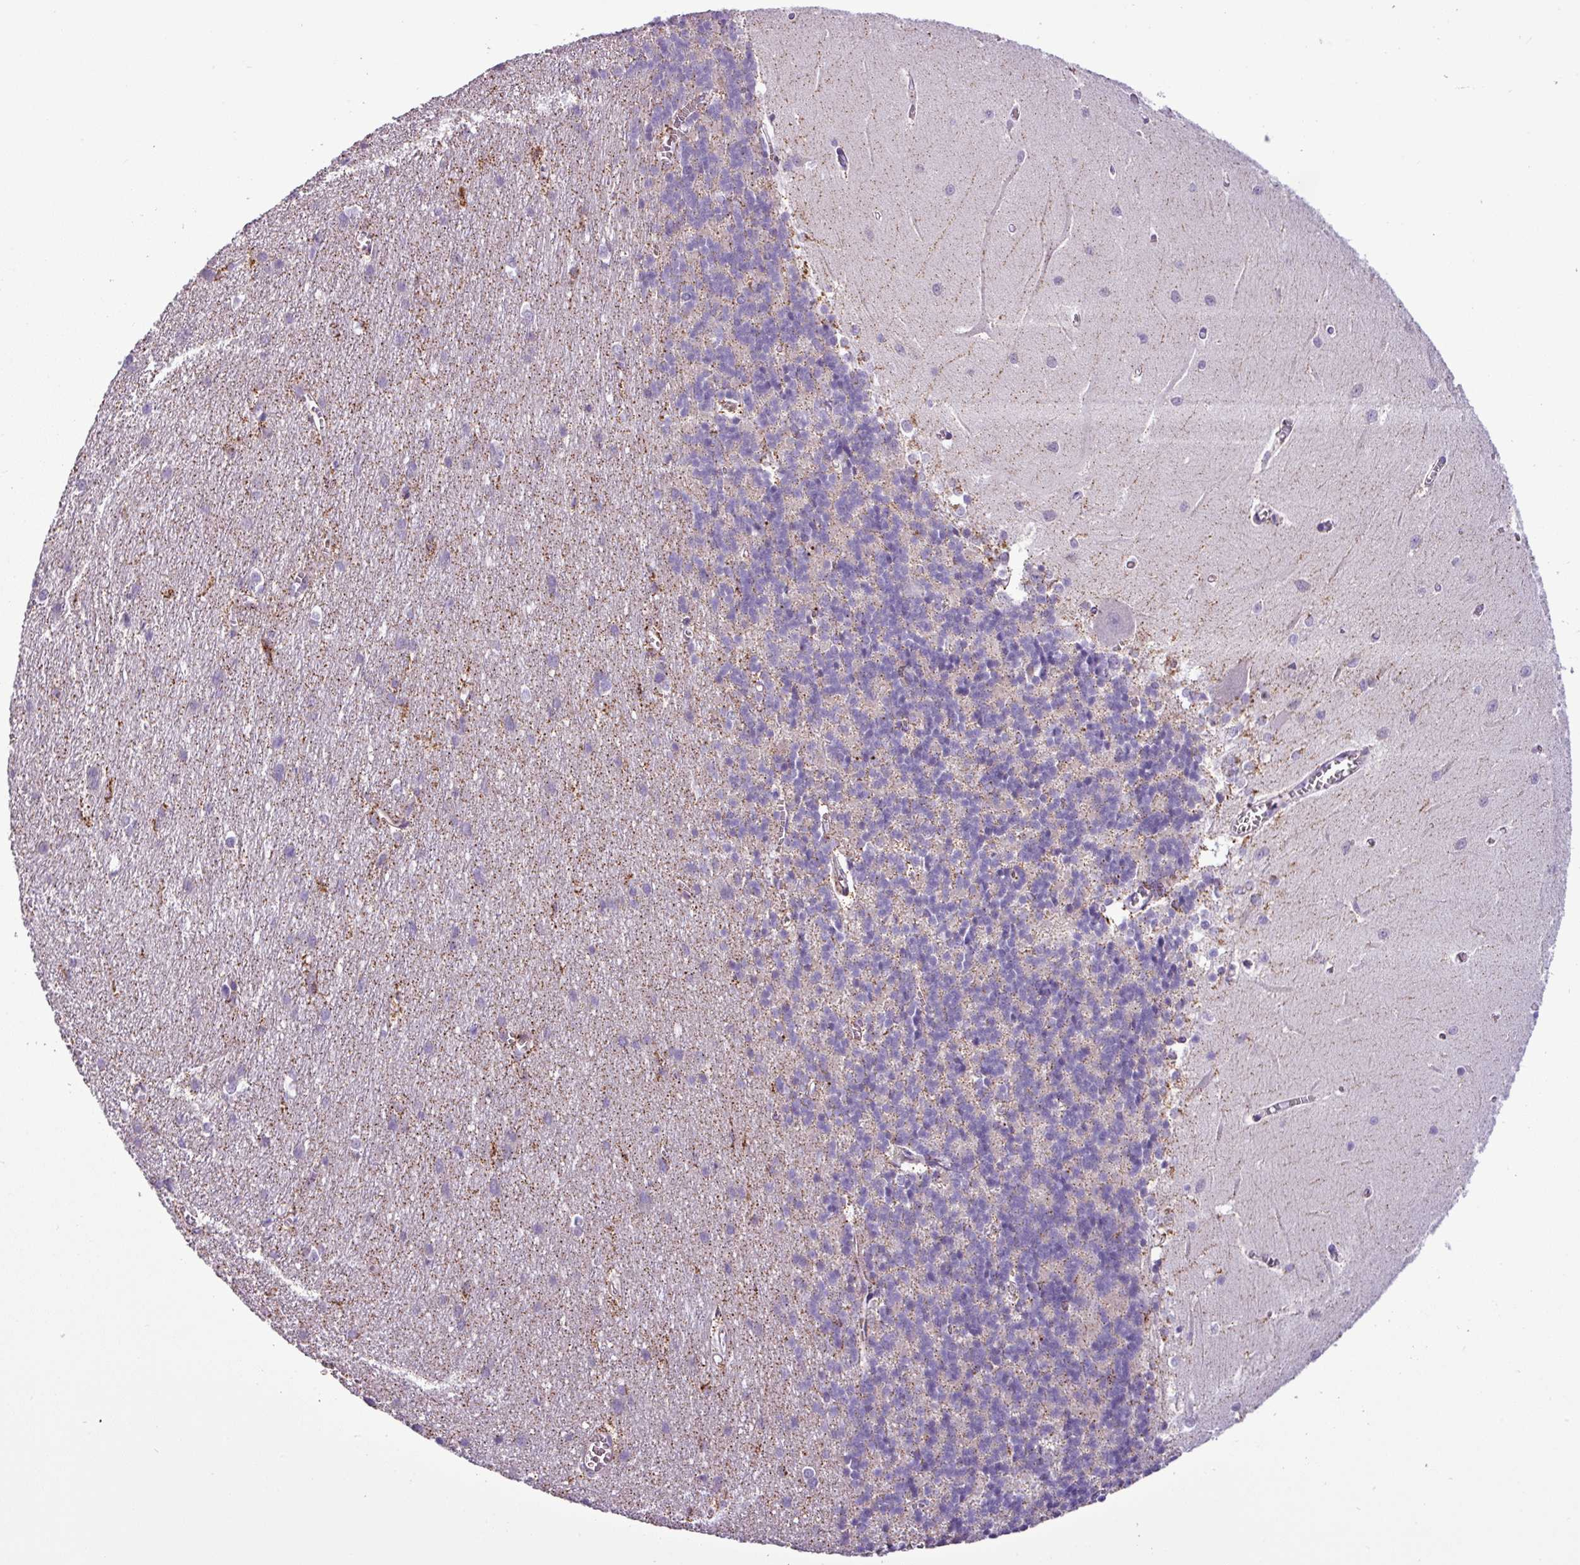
{"staining": {"intensity": "moderate", "quantity": "<25%", "location": "cytoplasmic/membranous"}, "tissue": "cerebellum", "cell_type": "Cells in granular layer", "image_type": "normal", "snomed": [{"axis": "morphology", "description": "Normal tissue, NOS"}, {"axis": "topography", "description": "Cerebellum"}], "caption": "This micrograph displays immunohistochemistry staining of benign human cerebellum, with low moderate cytoplasmic/membranous positivity in about <25% of cells in granular layer.", "gene": "ZNF667", "patient": {"sex": "male", "age": 37}}